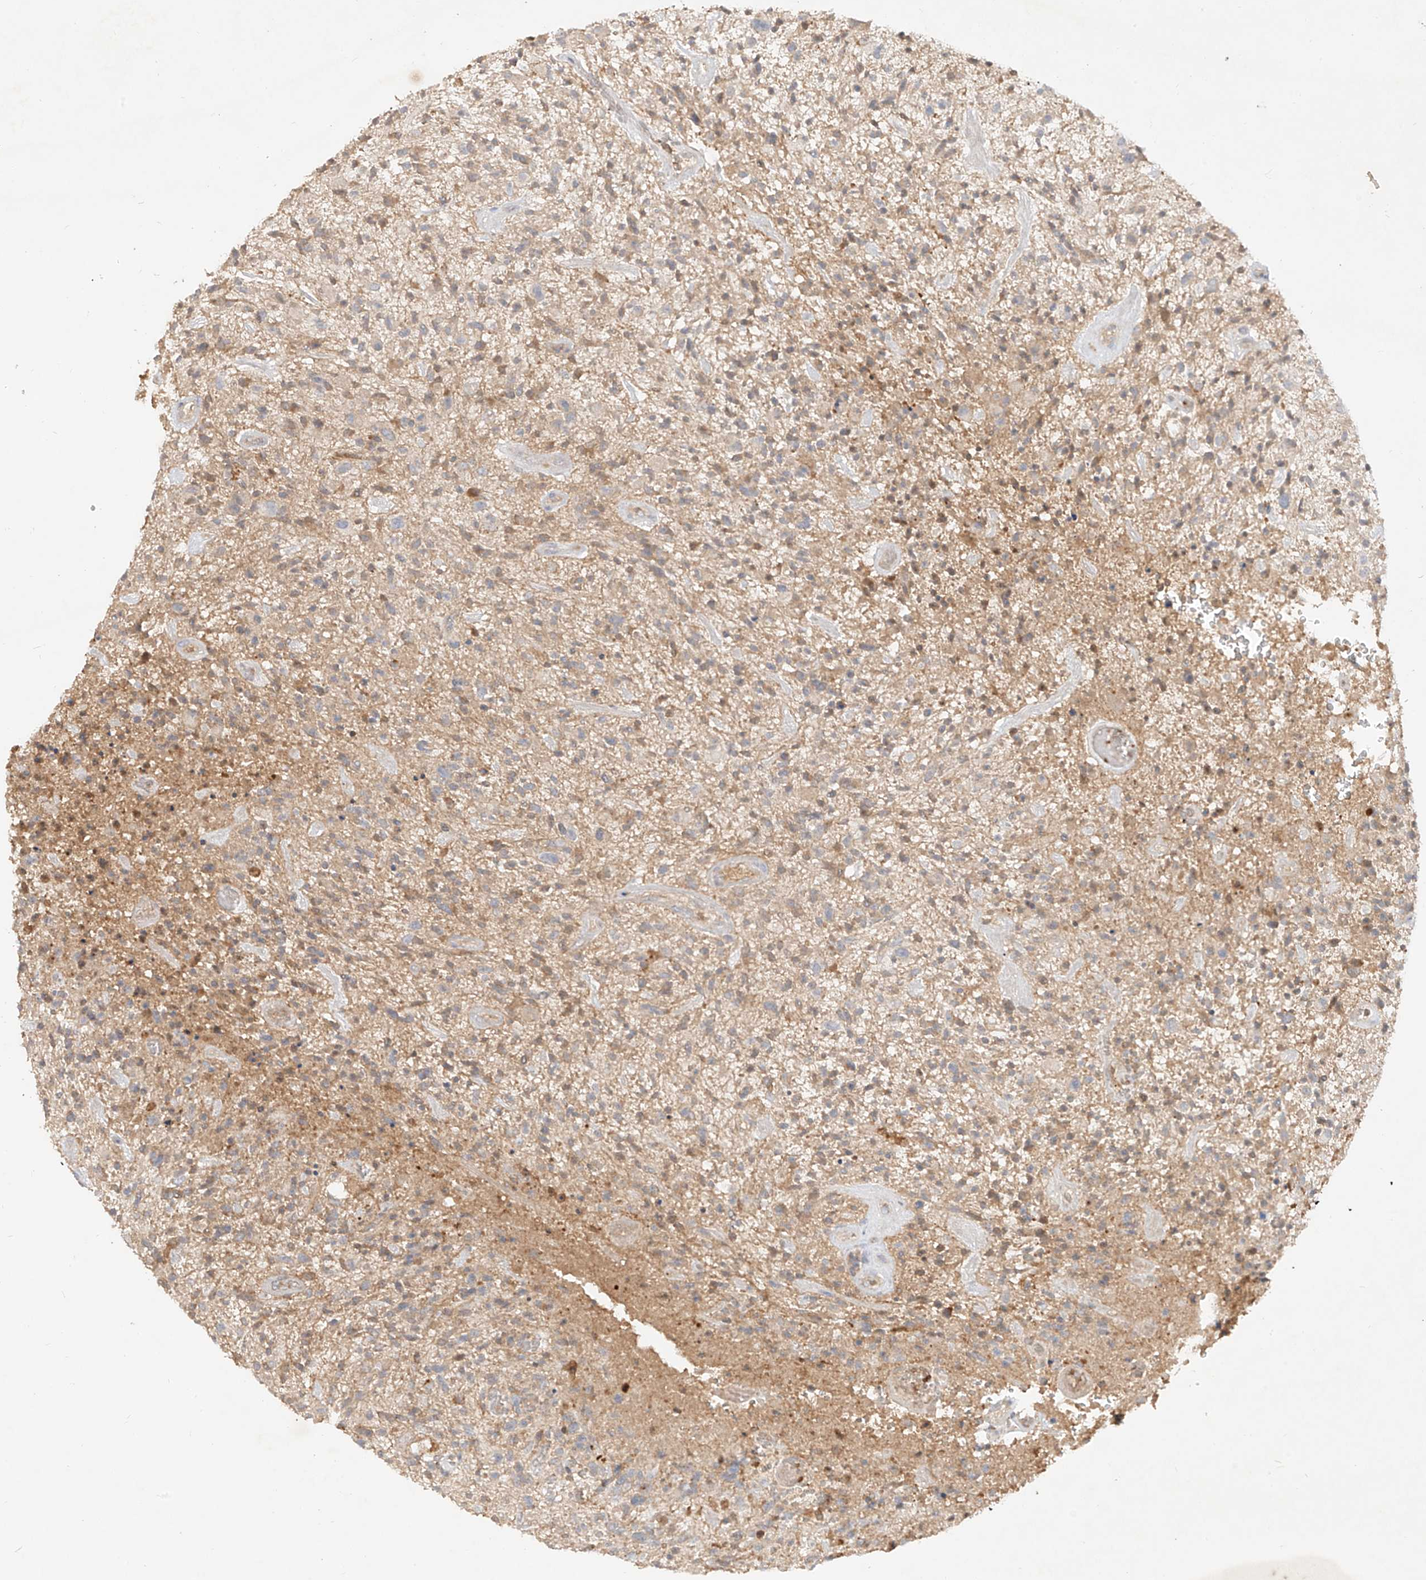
{"staining": {"intensity": "negative", "quantity": "none", "location": "none"}, "tissue": "glioma", "cell_type": "Tumor cells", "image_type": "cancer", "snomed": [{"axis": "morphology", "description": "Glioma, malignant, High grade"}, {"axis": "topography", "description": "Brain"}], "caption": "Tumor cells are negative for brown protein staining in malignant glioma (high-grade).", "gene": "KPNA7", "patient": {"sex": "male", "age": 47}}